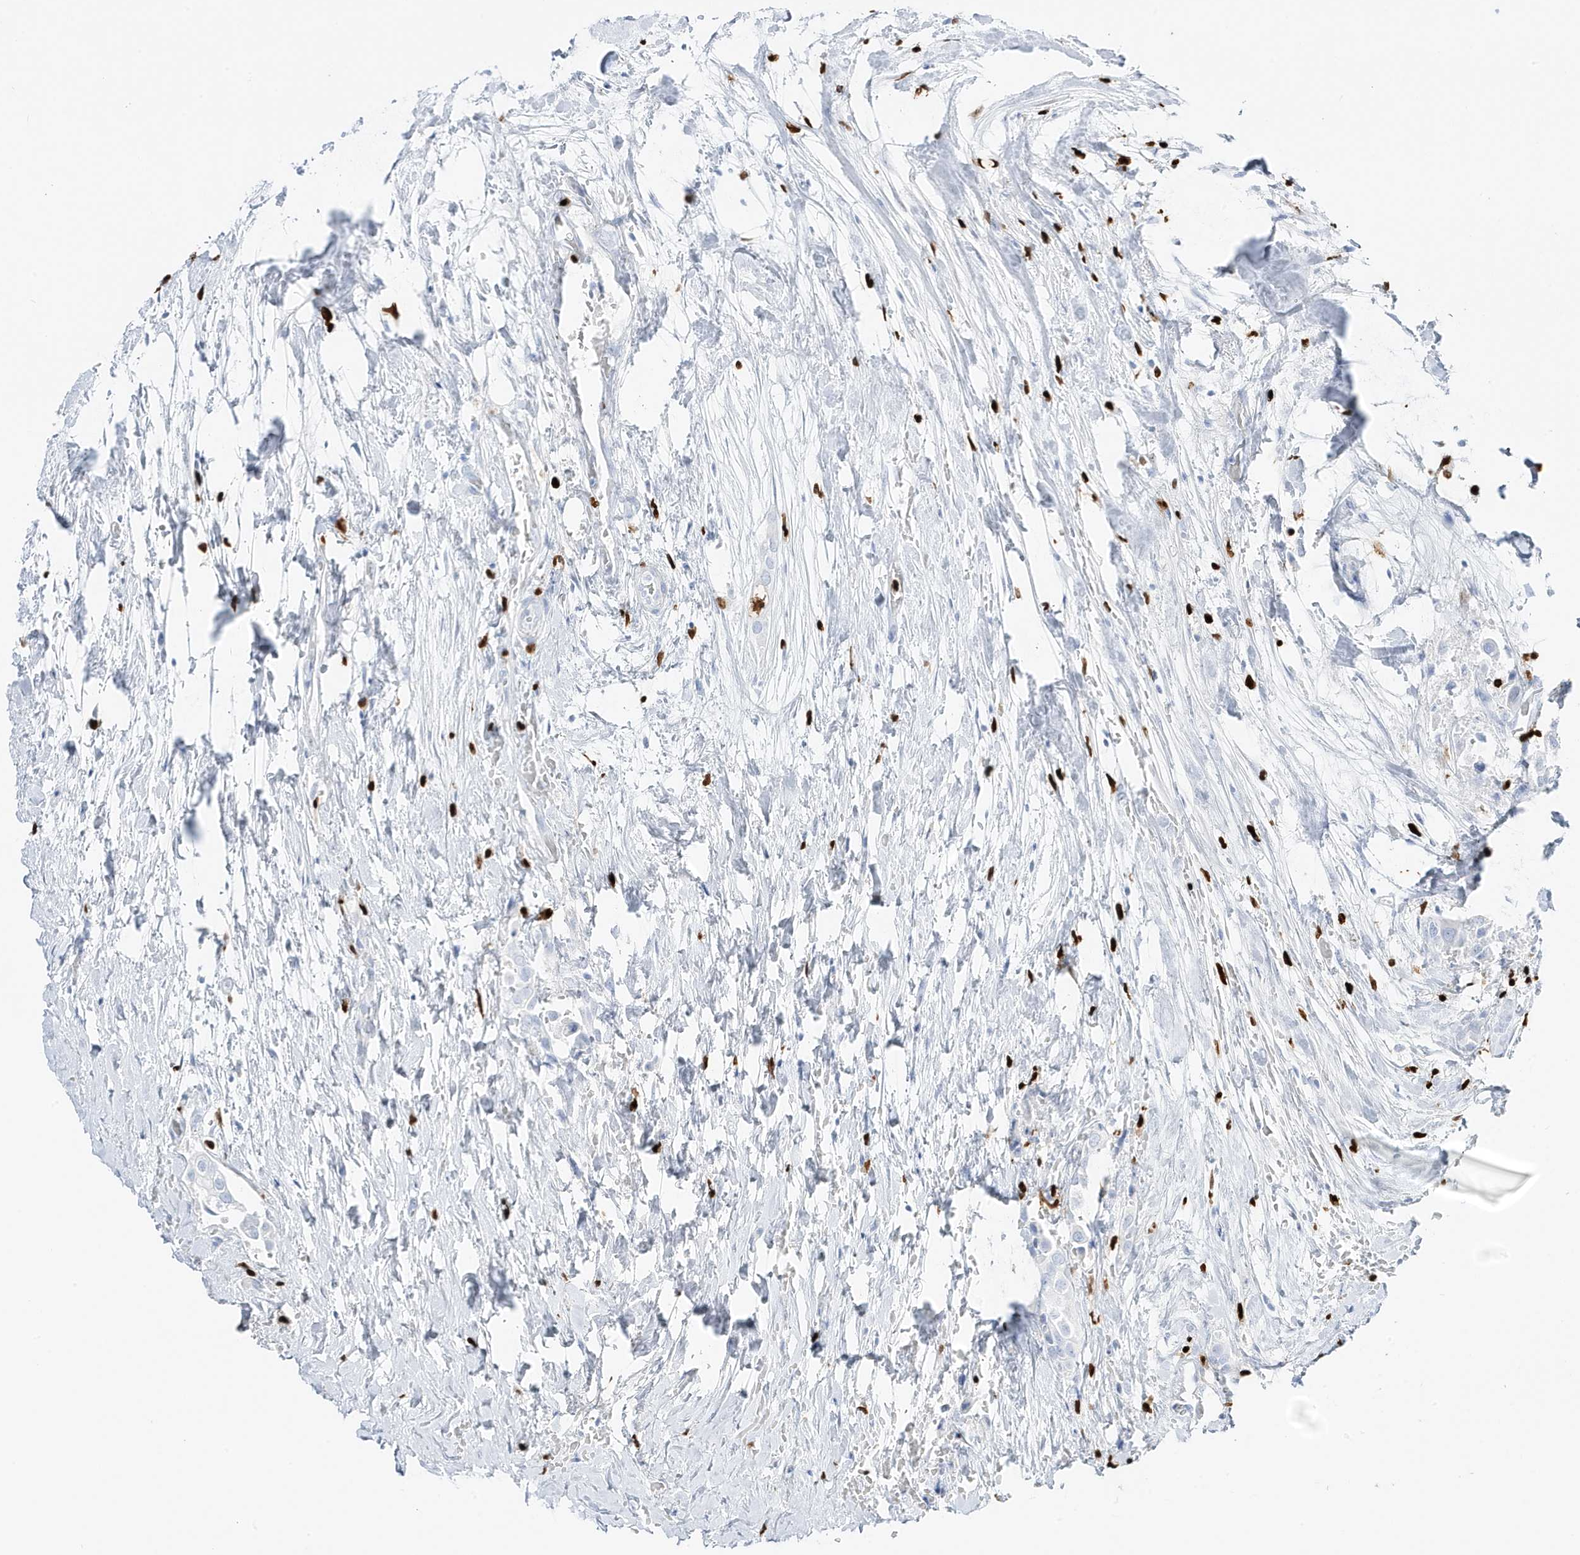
{"staining": {"intensity": "negative", "quantity": "none", "location": "none"}, "tissue": "urothelial cancer", "cell_type": "Tumor cells", "image_type": "cancer", "snomed": [{"axis": "morphology", "description": "Urothelial carcinoma, High grade"}, {"axis": "topography", "description": "Urinary bladder"}], "caption": "Immunohistochemistry image of urothelial cancer stained for a protein (brown), which demonstrates no expression in tumor cells.", "gene": "MNDA", "patient": {"sex": "male", "age": 64}}